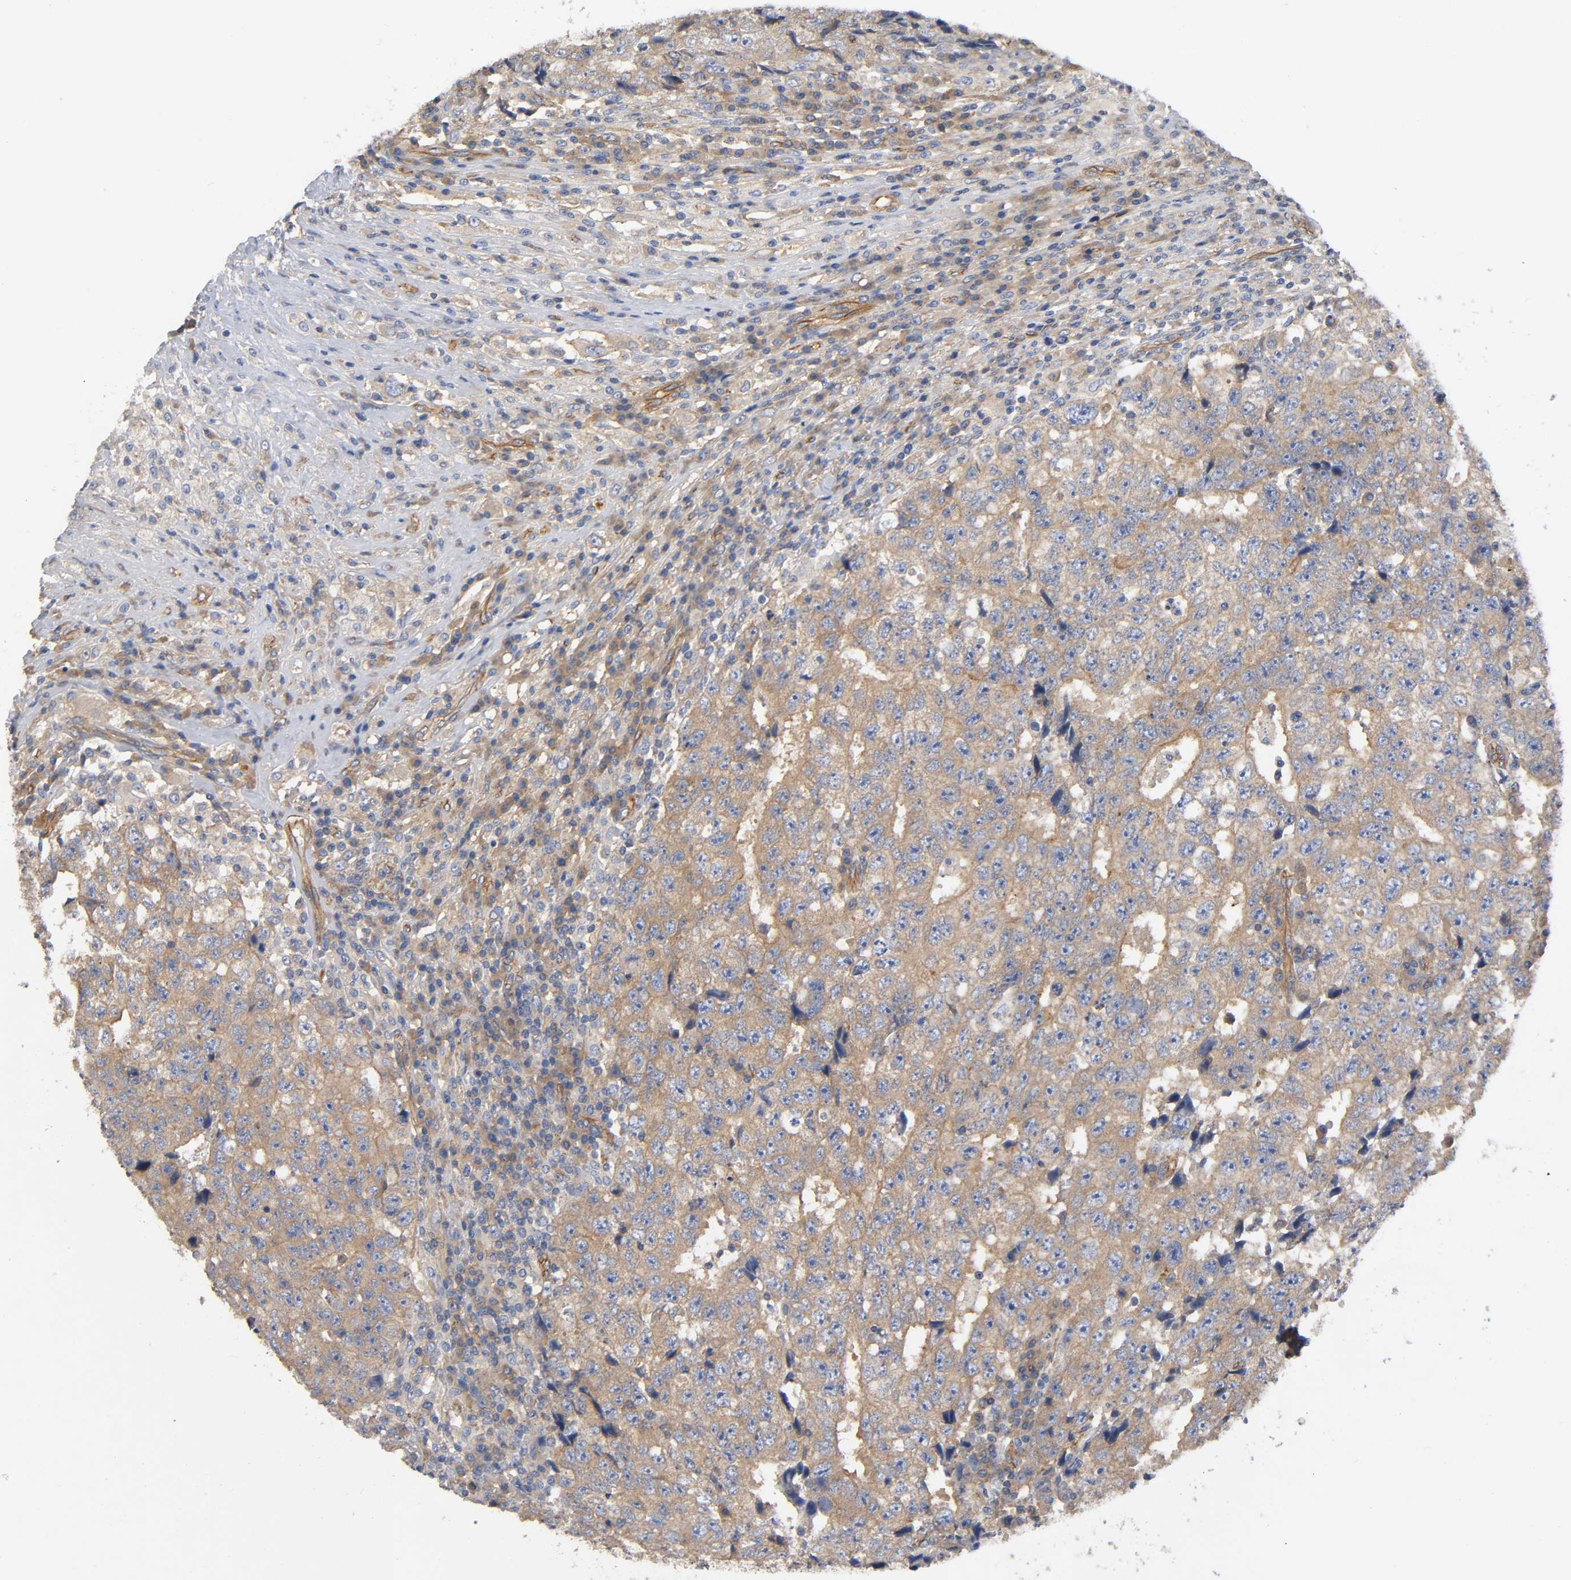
{"staining": {"intensity": "weak", "quantity": ">75%", "location": "cytoplasmic/membranous"}, "tissue": "testis cancer", "cell_type": "Tumor cells", "image_type": "cancer", "snomed": [{"axis": "morphology", "description": "Necrosis, NOS"}, {"axis": "morphology", "description": "Carcinoma, Embryonal, NOS"}, {"axis": "topography", "description": "Testis"}], "caption": "Protein staining demonstrates weak cytoplasmic/membranous positivity in approximately >75% of tumor cells in testis cancer. (IHC, brightfield microscopy, high magnification).", "gene": "MARS1", "patient": {"sex": "male", "age": 19}}